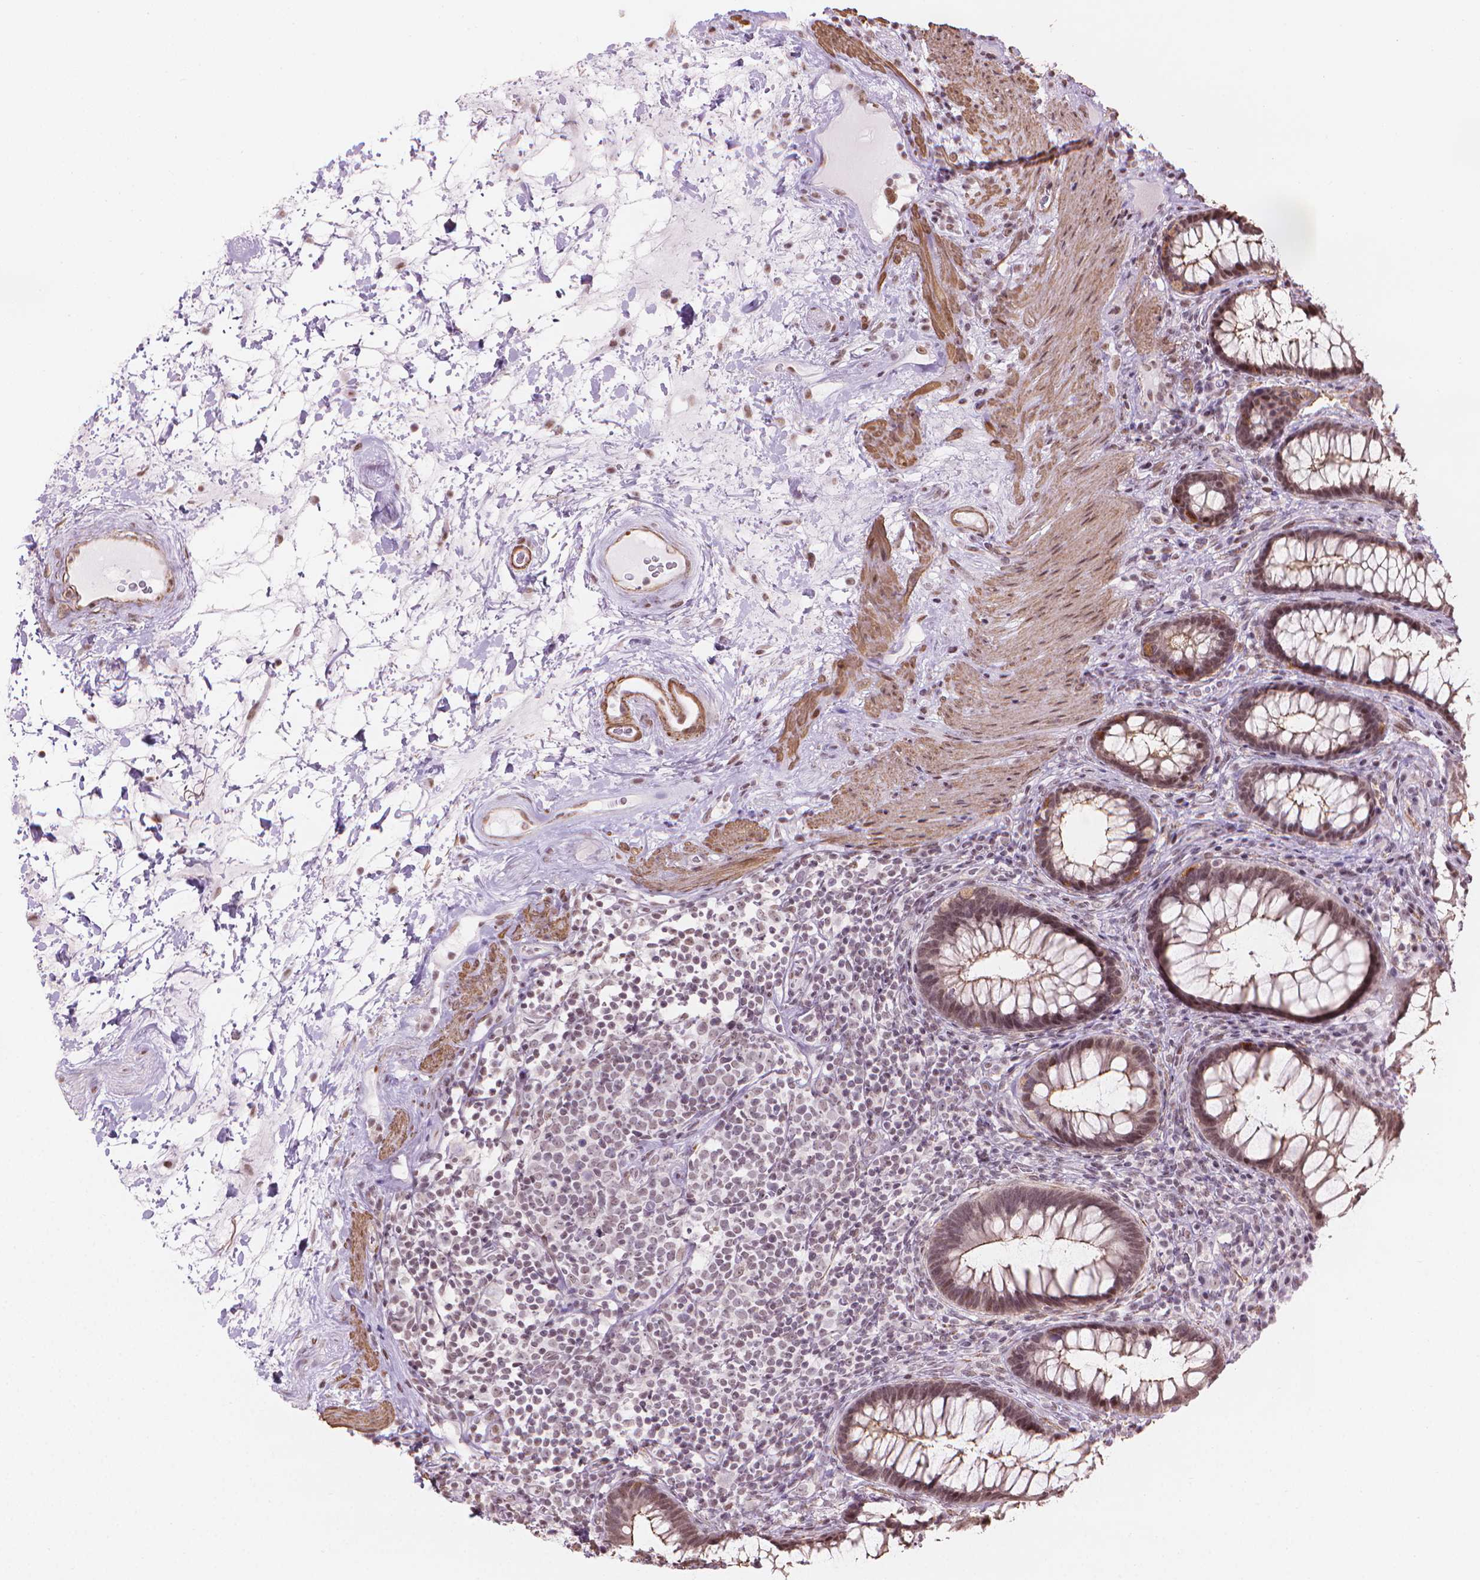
{"staining": {"intensity": "moderate", "quantity": "25%-75%", "location": "cytoplasmic/membranous,nuclear"}, "tissue": "rectum", "cell_type": "Glandular cells", "image_type": "normal", "snomed": [{"axis": "morphology", "description": "Normal tissue, NOS"}, {"axis": "topography", "description": "Rectum"}], "caption": "The micrograph exhibits immunohistochemical staining of unremarkable rectum. There is moderate cytoplasmic/membranous,nuclear staining is appreciated in about 25%-75% of glandular cells.", "gene": "HOXD4", "patient": {"sex": "male", "age": 72}}